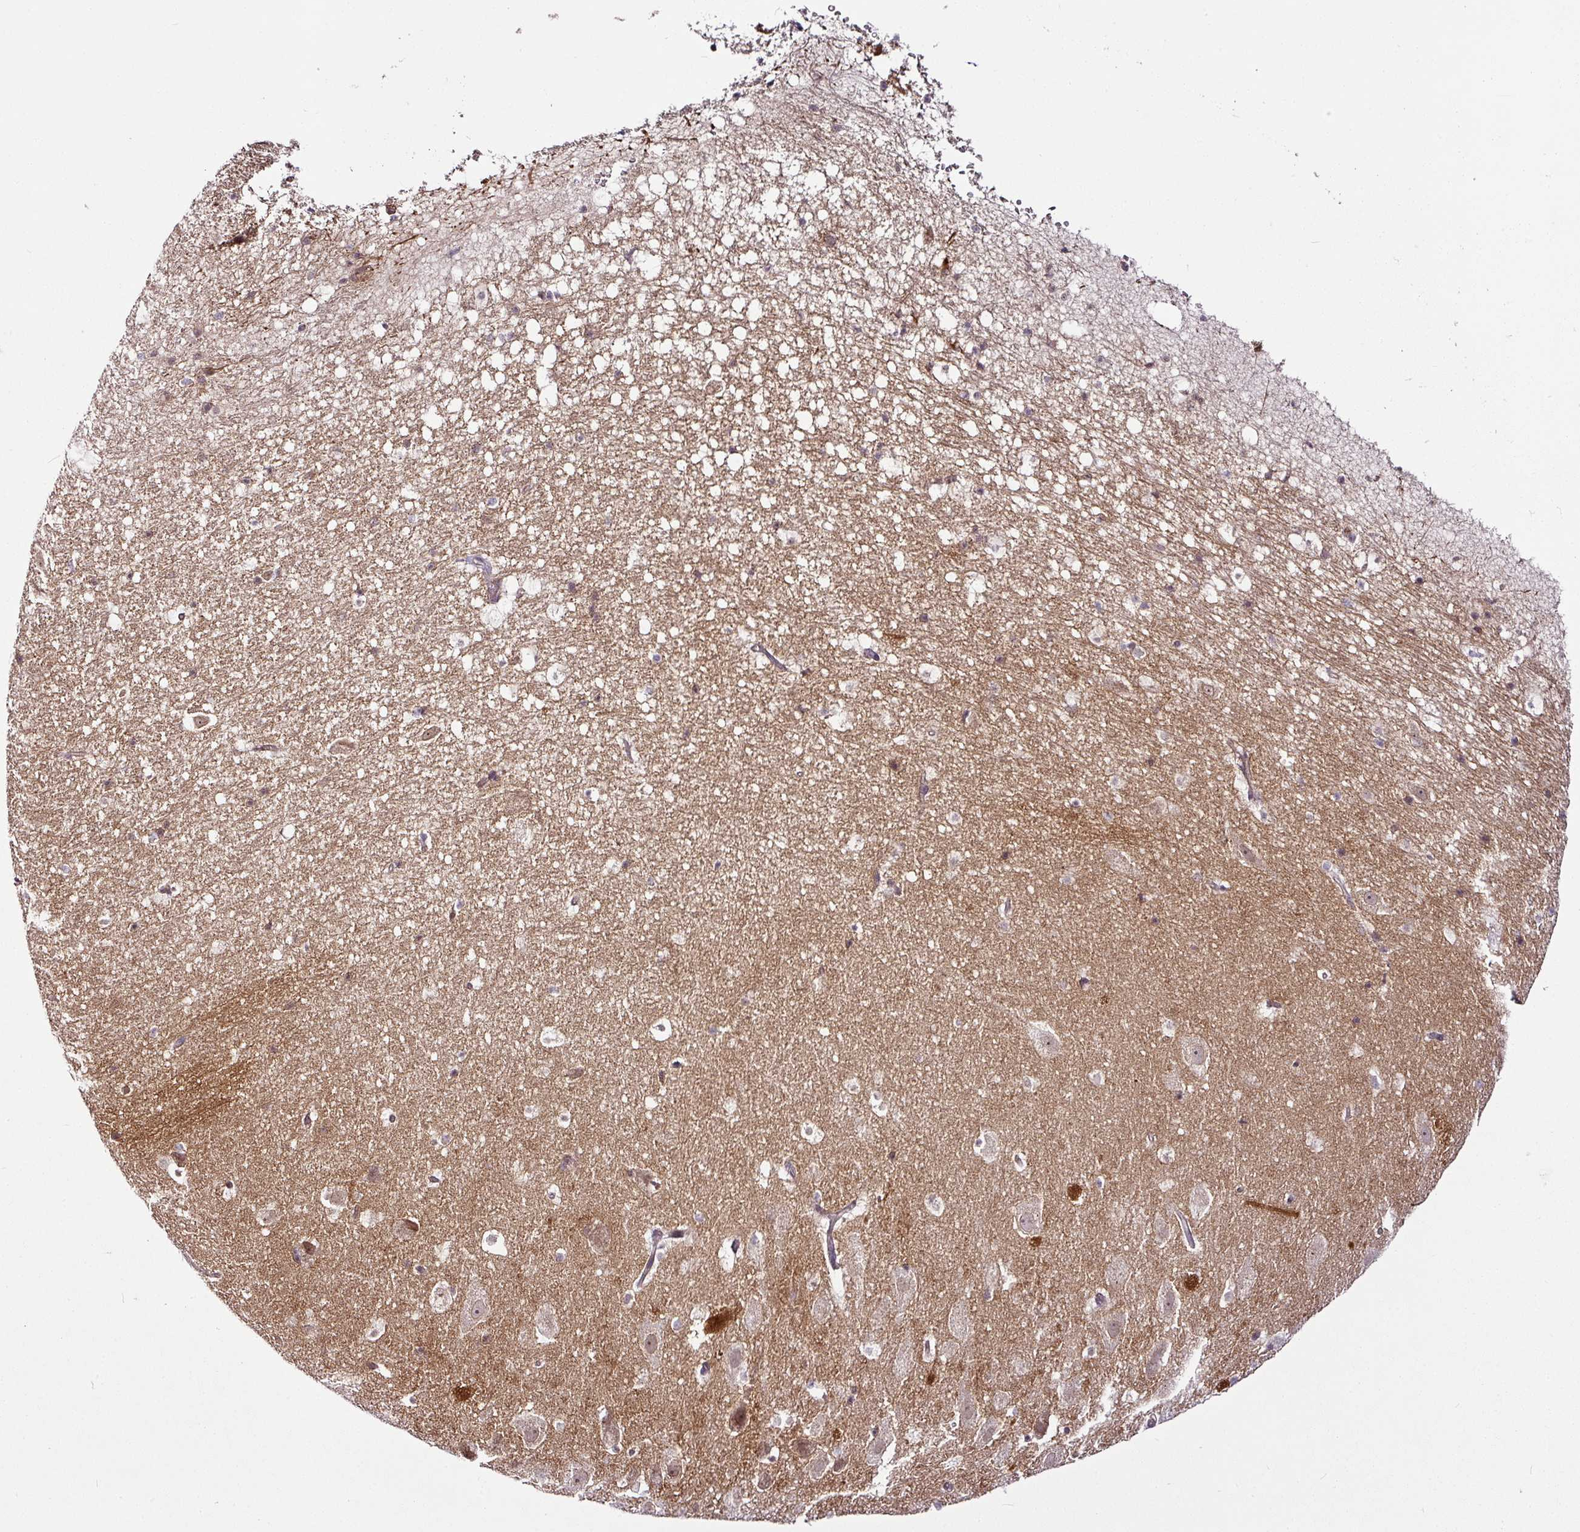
{"staining": {"intensity": "moderate", "quantity": "<25%", "location": "cytoplasmic/membranous"}, "tissue": "hippocampus", "cell_type": "Glial cells", "image_type": "normal", "snomed": [{"axis": "morphology", "description": "Normal tissue, NOS"}, {"axis": "topography", "description": "Hippocampus"}], "caption": "About <25% of glial cells in unremarkable hippocampus show moderate cytoplasmic/membranous protein positivity as visualized by brown immunohistochemical staining.", "gene": "DCAF13", "patient": {"sex": "male", "age": 37}}